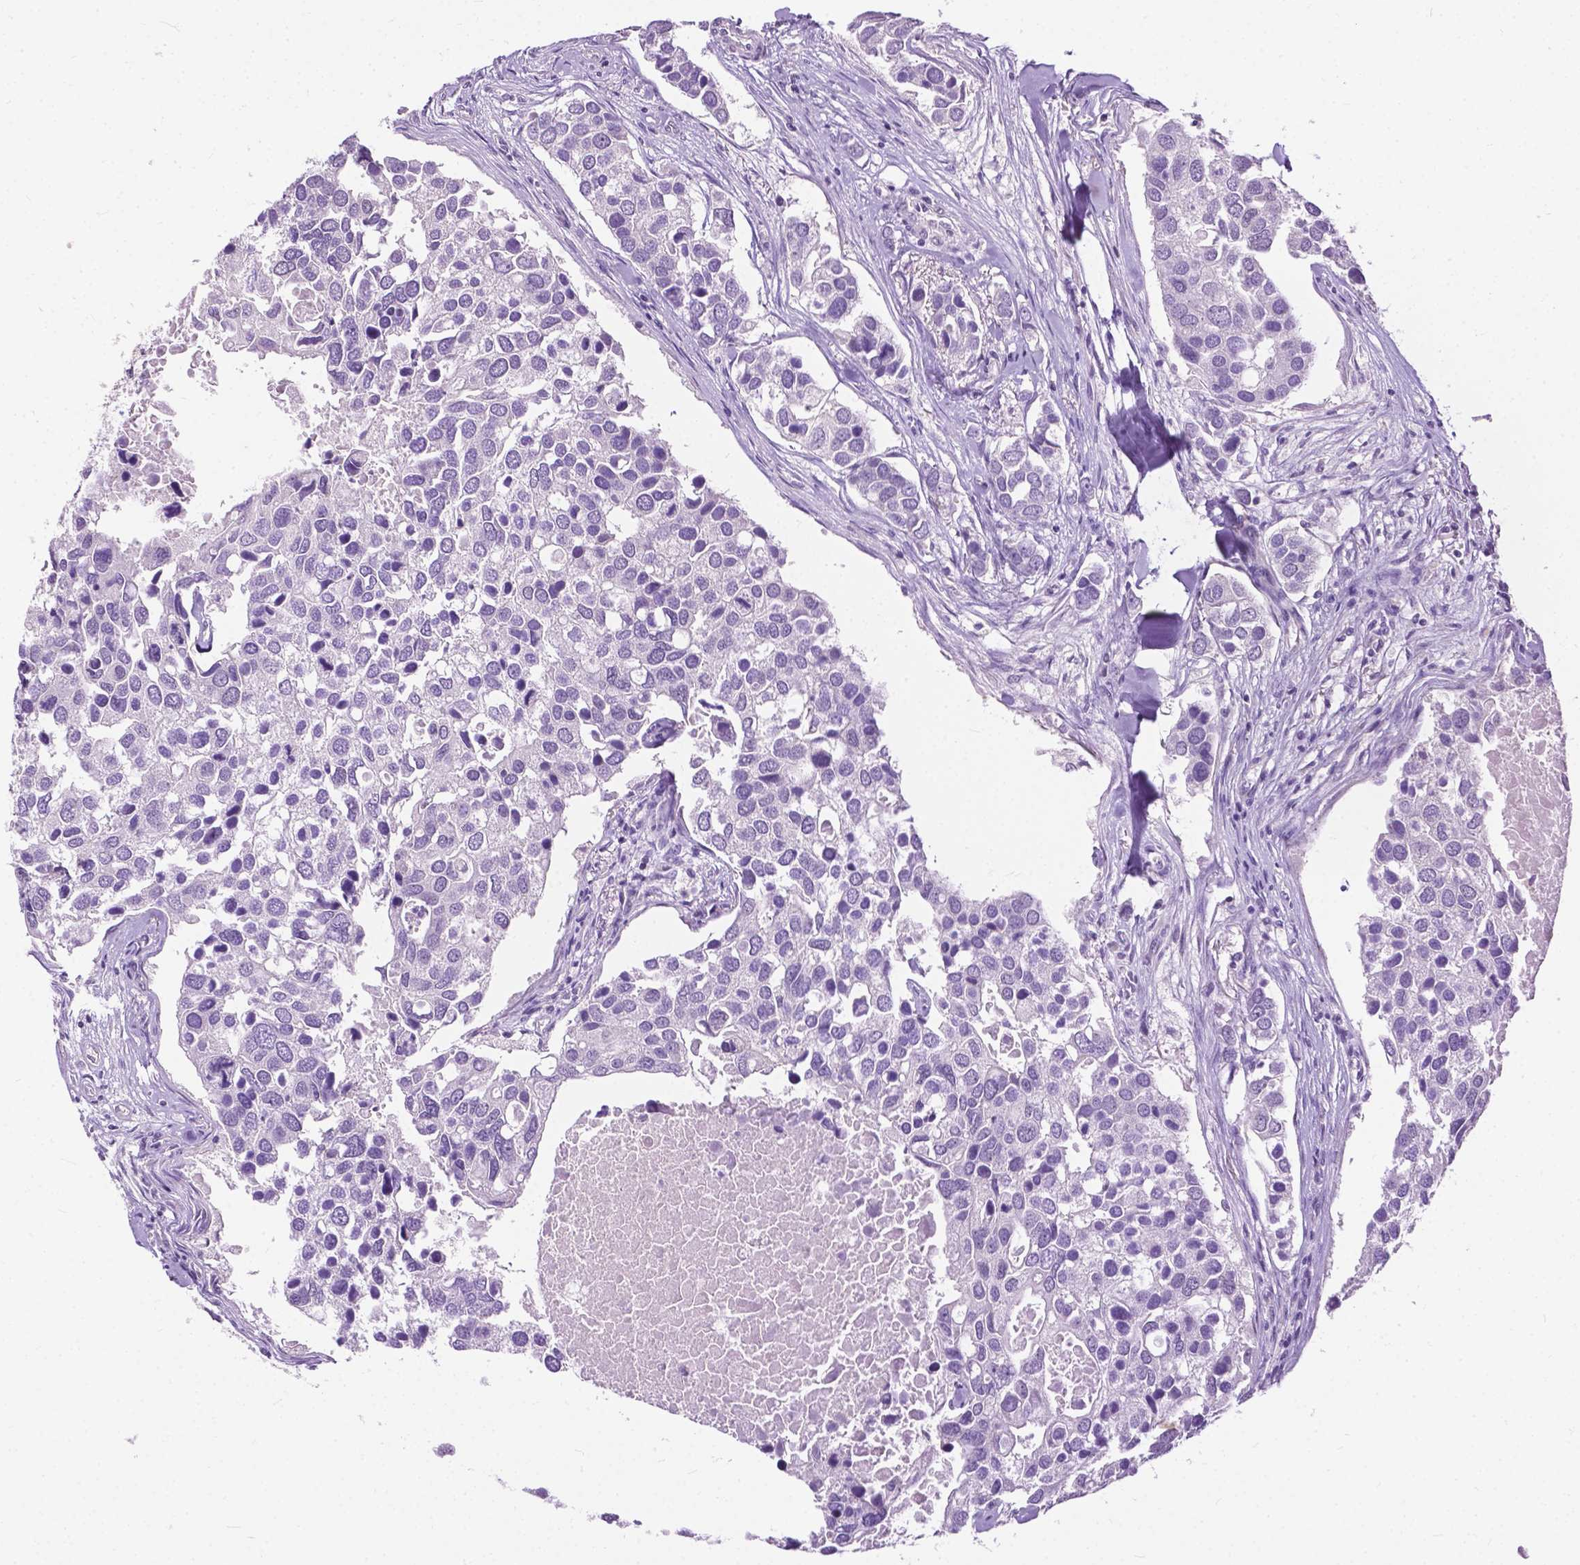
{"staining": {"intensity": "negative", "quantity": "none", "location": "none"}, "tissue": "breast cancer", "cell_type": "Tumor cells", "image_type": "cancer", "snomed": [{"axis": "morphology", "description": "Duct carcinoma"}, {"axis": "topography", "description": "Breast"}], "caption": "Tumor cells are negative for brown protein staining in breast invasive ductal carcinoma. Nuclei are stained in blue.", "gene": "GPR37L1", "patient": {"sex": "female", "age": 83}}